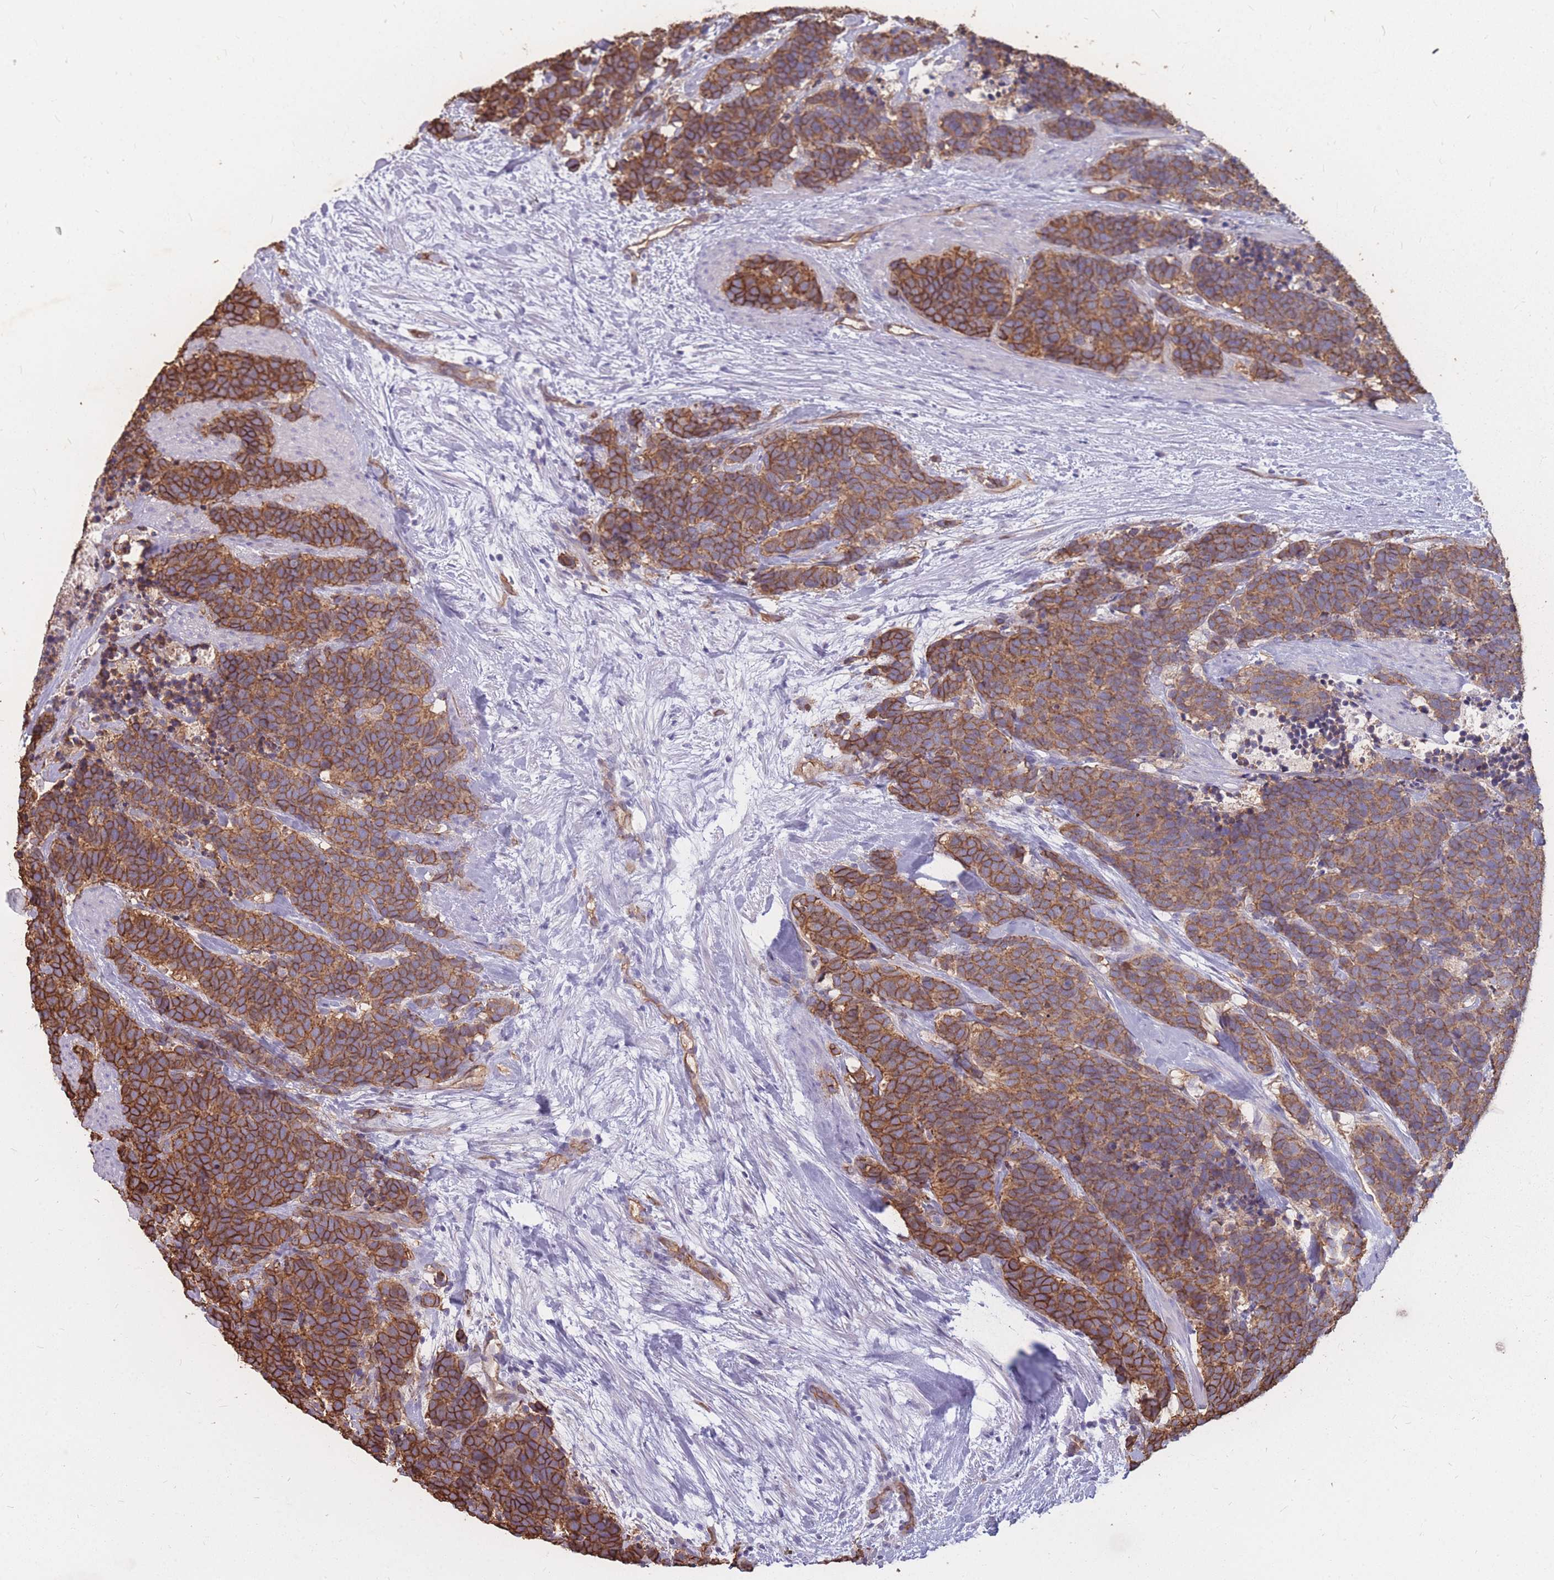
{"staining": {"intensity": "moderate", "quantity": ">75%", "location": "cytoplasmic/membranous"}, "tissue": "carcinoid", "cell_type": "Tumor cells", "image_type": "cancer", "snomed": [{"axis": "morphology", "description": "Carcinoma, NOS"}, {"axis": "morphology", "description": "Carcinoid, malignant, NOS"}, {"axis": "topography", "description": "Prostate"}], "caption": "Malignant carcinoid stained for a protein reveals moderate cytoplasmic/membranous positivity in tumor cells.", "gene": "GNA11", "patient": {"sex": "male", "age": 57}}